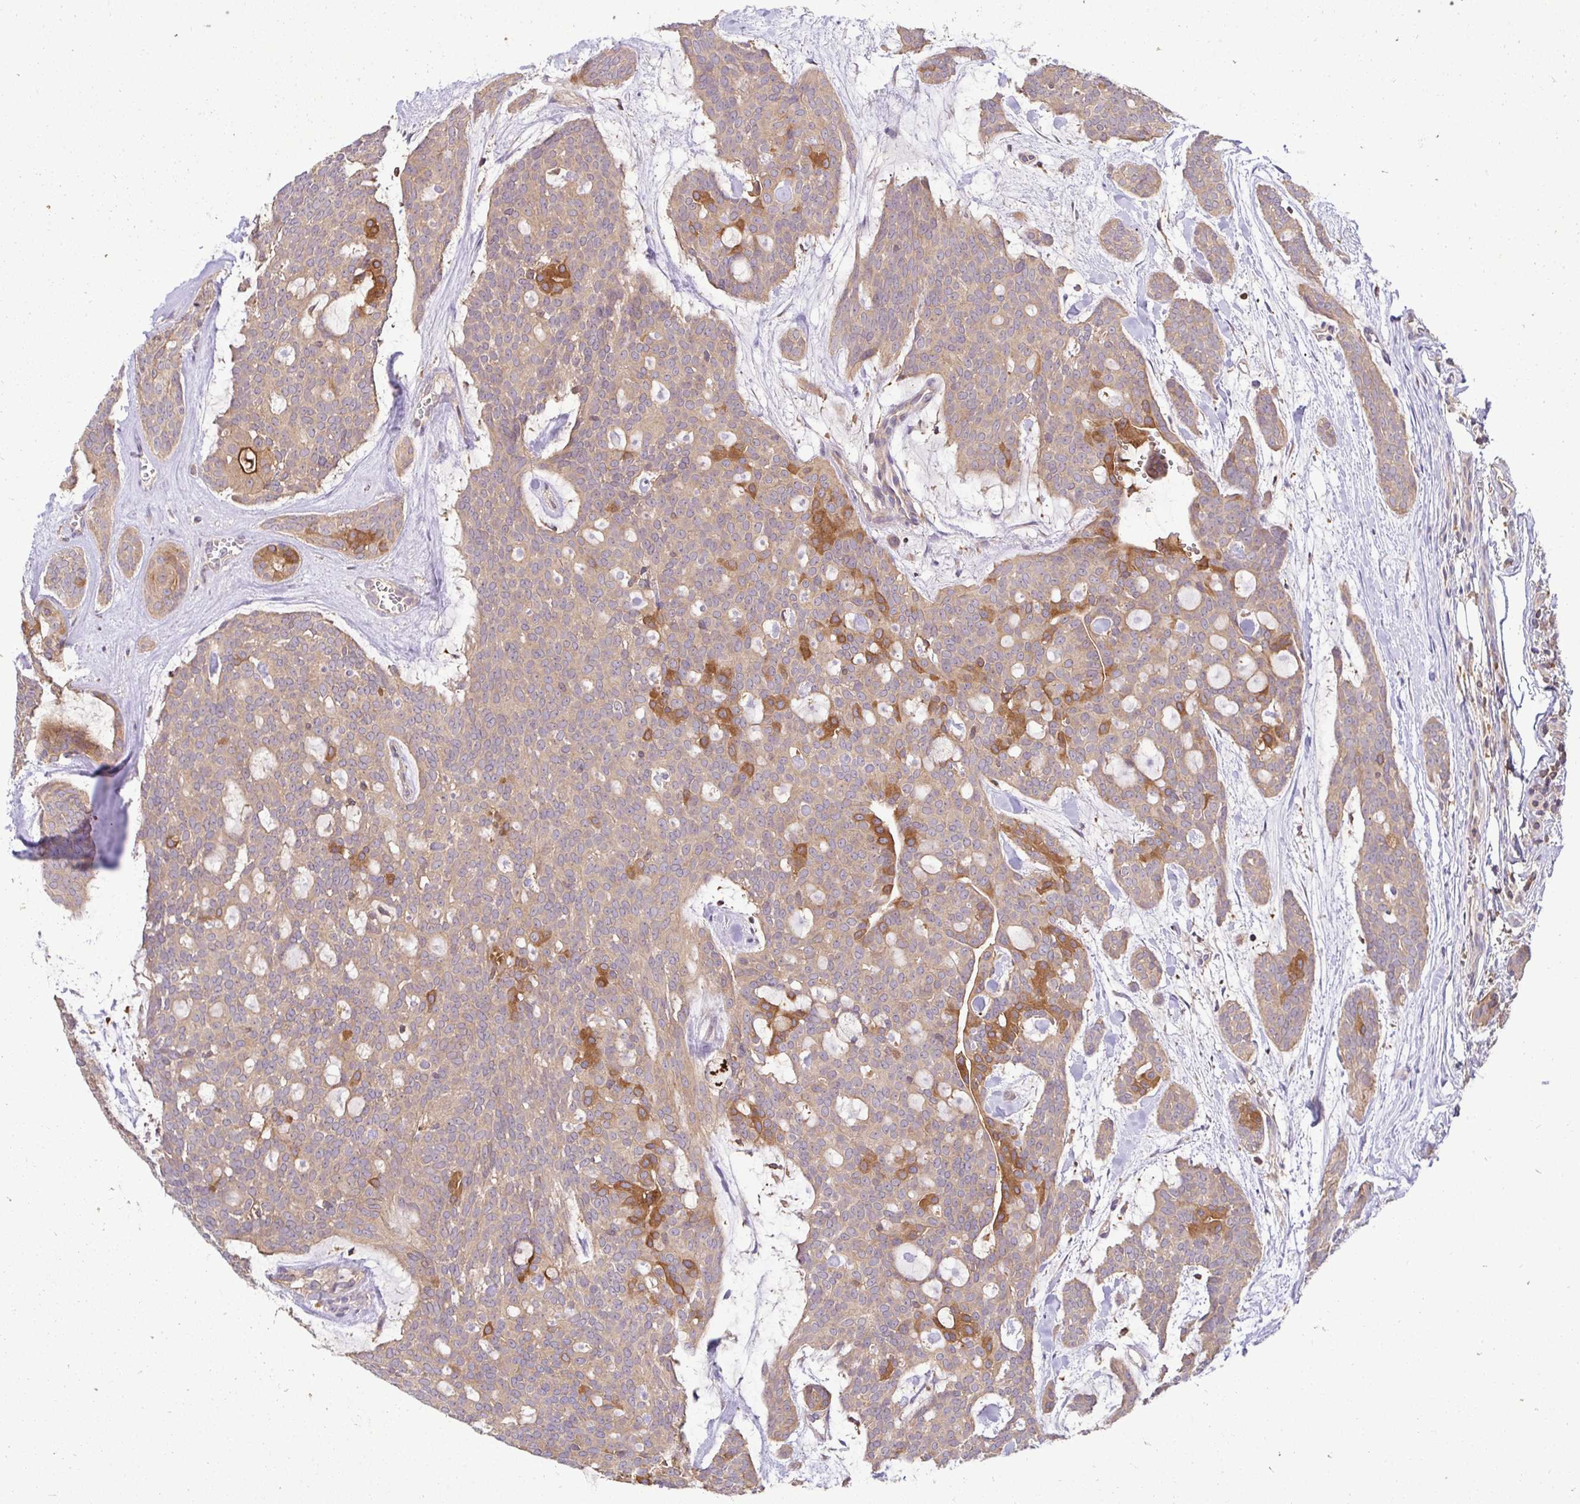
{"staining": {"intensity": "moderate", "quantity": "<25%", "location": "cytoplasmic/membranous"}, "tissue": "head and neck cancer", "cell_type": "Tumor cells", "image_type": "cancer", "snomed": [{"axis": "morphology", "description": "Adenocarcinoma, NOS"}, {"axis": "topography", "description": "Head-Neck"}], "caption": "Protein analysis of head and neck cancer tissue displays moderate cytoplasmic/membranous staining in approximately <25% of tumor cells.", "gene": "ATP6V1F", "patient": {"sex": "male", "age": 66}}